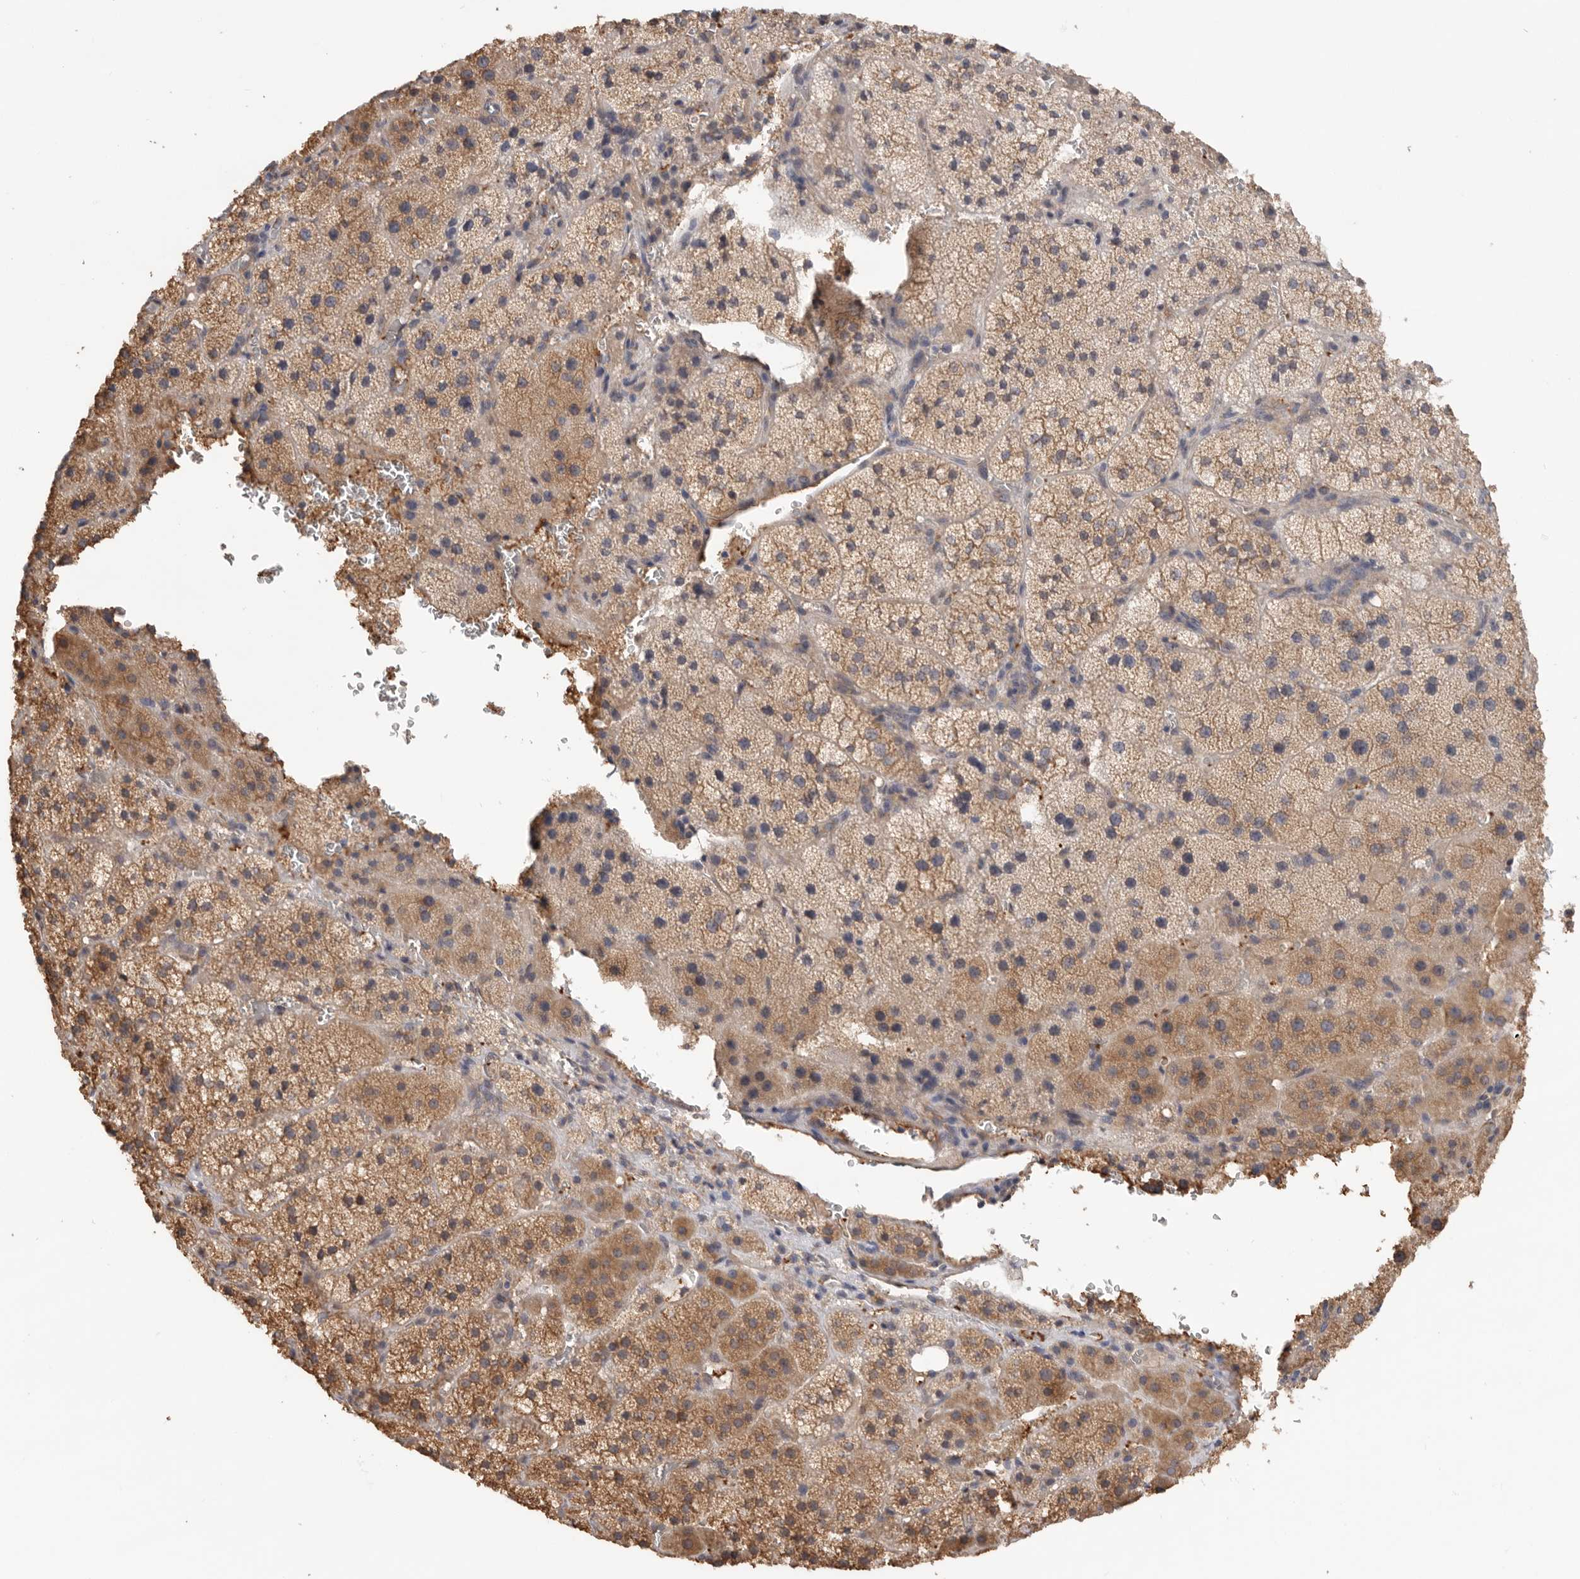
{"staining": {"intensity": "weak", "quantity": ">75%", "location": "cytoplasmic/membranous"}, "tissue": "adrenal gland", "cell_type": "Glandular cells", "image_type": "normal", "snomed": [{"axis": "morphology", "description": "Normal tissue, NOS"}, {"axis": "topography", "description": "Adrenal gland"}], "caption": "IHC of normal human adrenal gland reveals low levels of weak cytoplasmic/membranous expression in about >75% of glandular cells. The staining is performed using DAB brown chromogen to label protein expression. The nuclei are counter-stained blue using hematoxylin.", "gene": "CDC42BPB", "patient": {"sex": "female", "age": 44}}